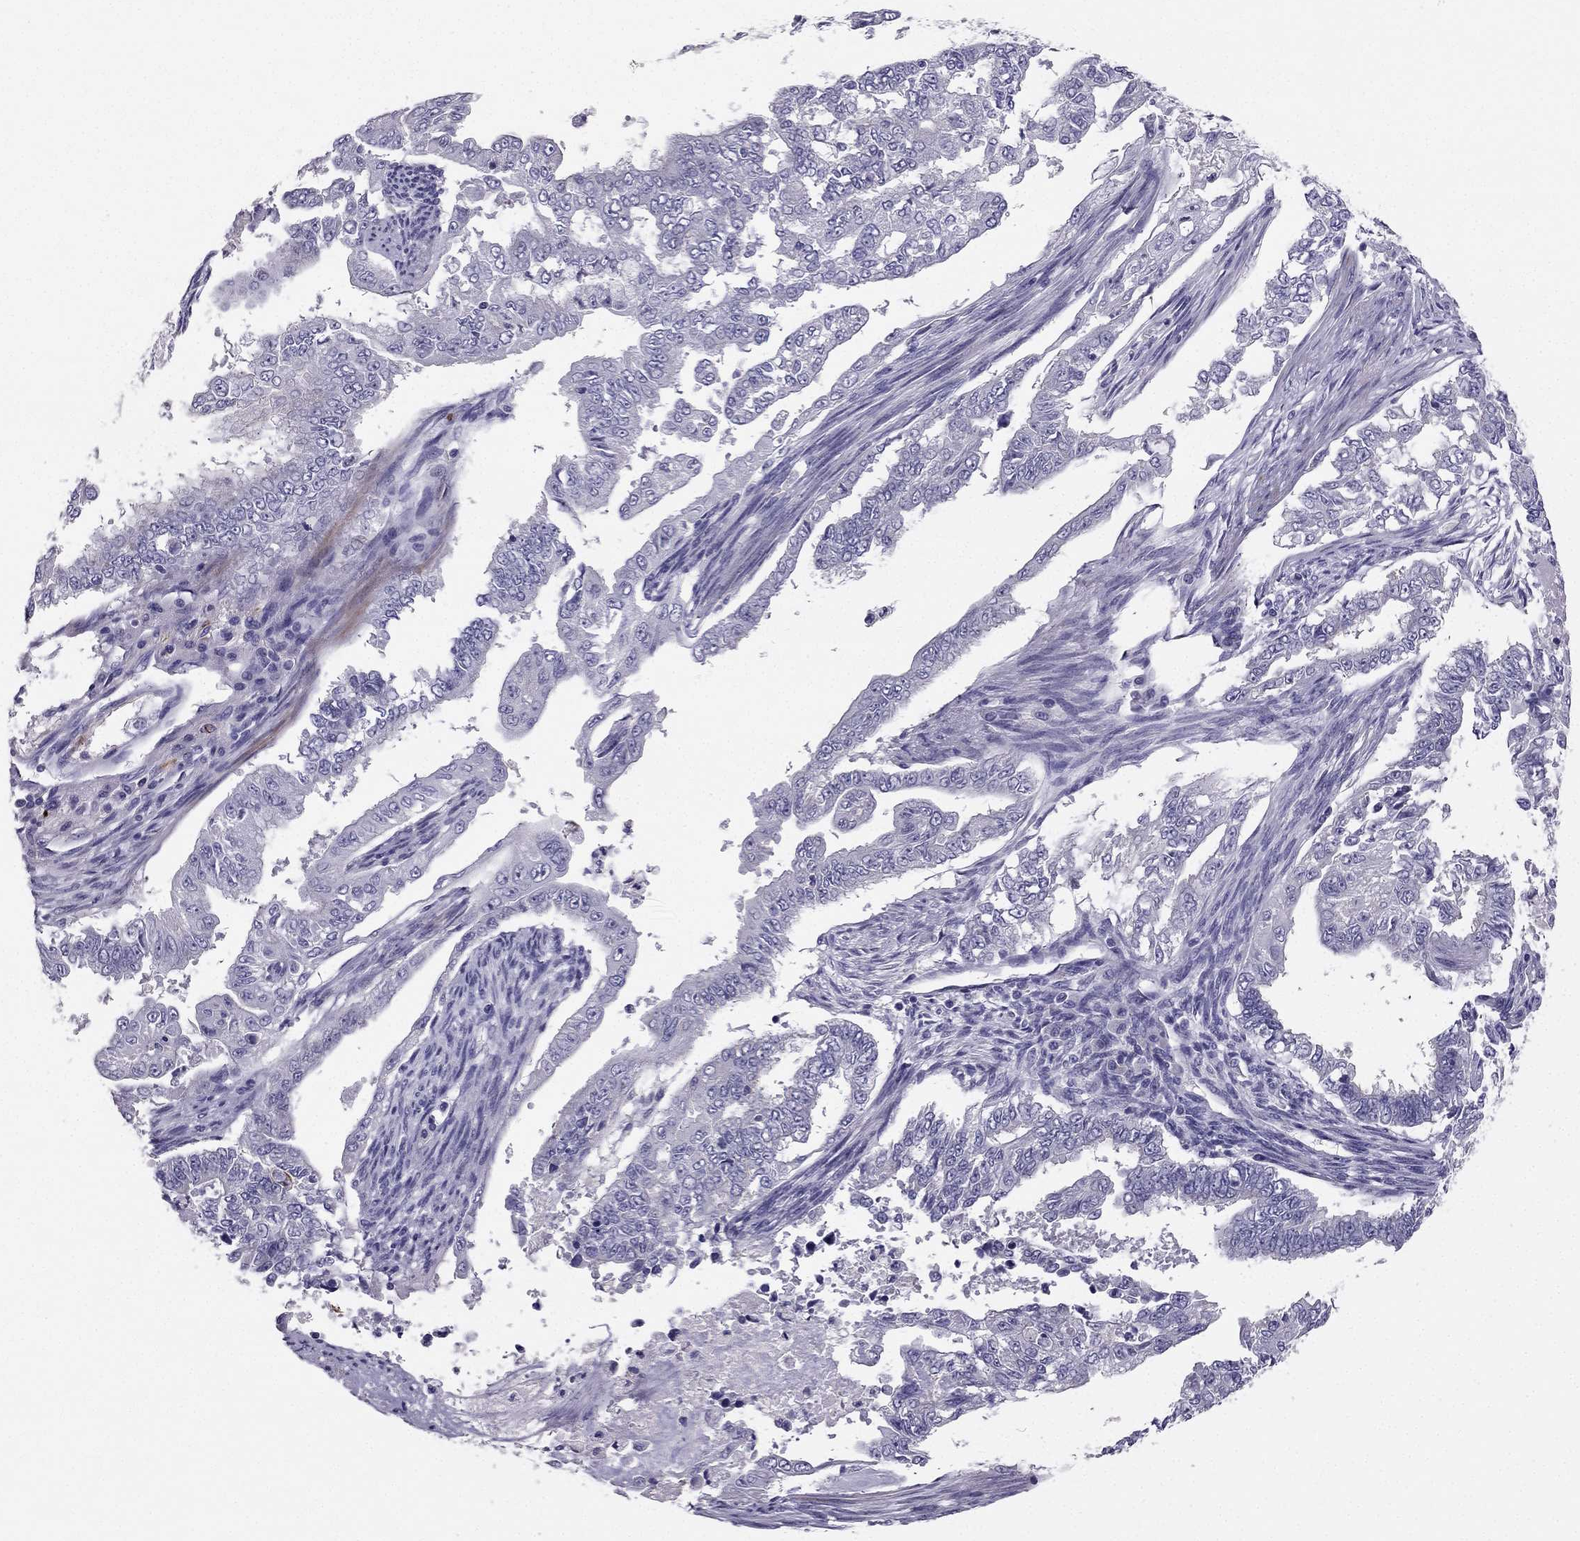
{"staining": {"intensity": "negative", "quantity": "none", "location": "none"}, "tissue": "endometrial cancer", "cell_type": "Tumor cells", "image_type": "cancer", "snomed": [{"axis": "morphology", "description": "Adenocarcinoma, NOS"}, {"axis": "topography", "description": "Uterus"}], "caption": "Histopathology image shows no protein expression in tumor cells of adenocarcinoma (endometrial) tissue. The staining is performed using DAB (3,3'-diaminobenzidine) brown chromogen with nuclei counter-stained in using hematoxylin.", "gene": "LMTK3", "patient": {"sex": "female", "age": 59}}